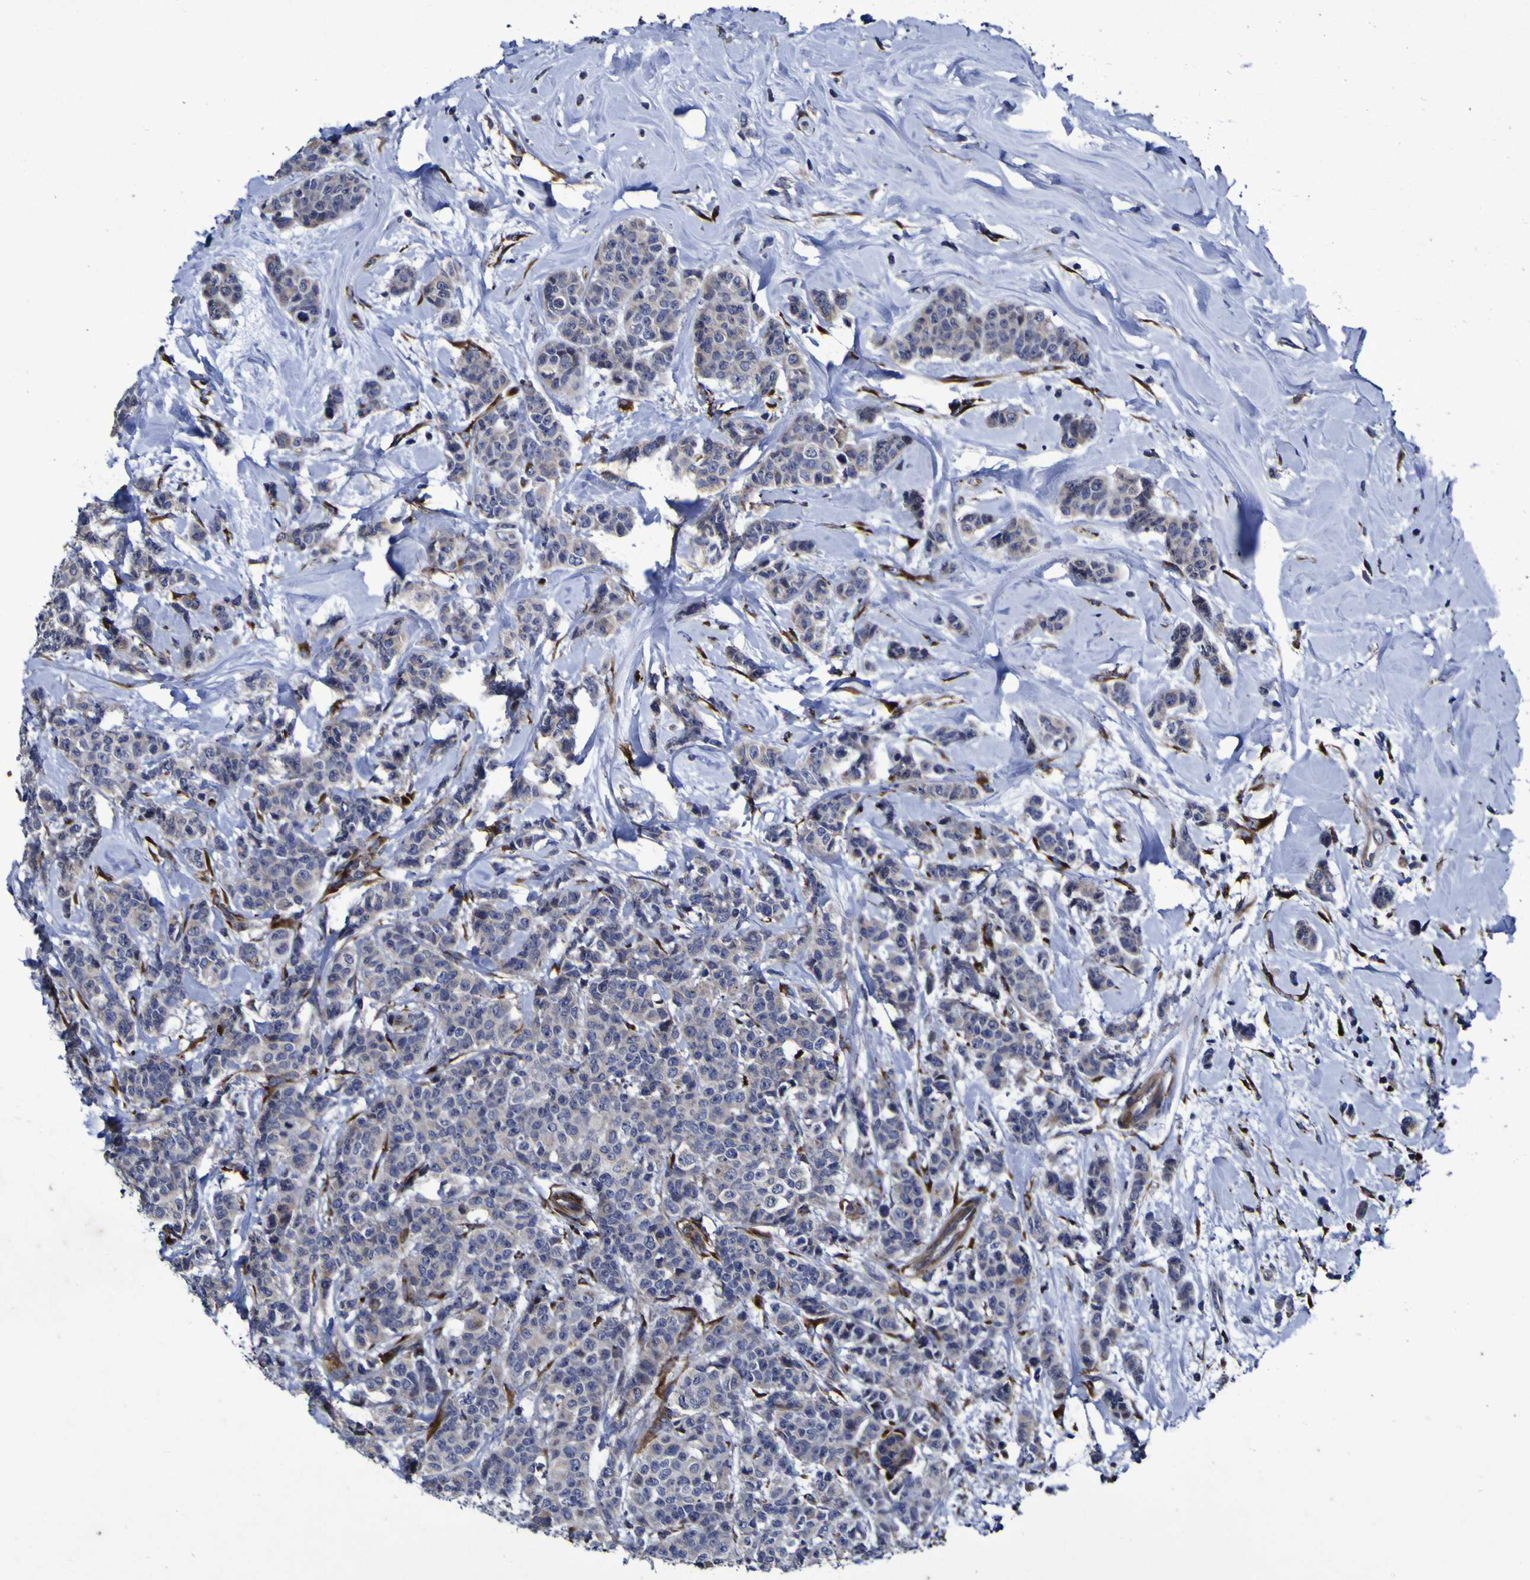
{"staining": {"intensity": "negative", "quantity": "none", "location": "none"}, "tissue": "breast cancer", "cell_type": "Tumor cells", "image_type": "cancer", "snomed": [{"axis": "morphology", "description": "Normal tissue, NOS"}, {"axis": "morphology", "description": "Duct carcinoma"}, {"axis": "topography", "description": "Breast"}], "caption": "Tumor cells show no significant staining in breast cancer (invasive ductal carcinoma).", "gene": "P3H1", "patient": {"sex": "female", "age": 40}}